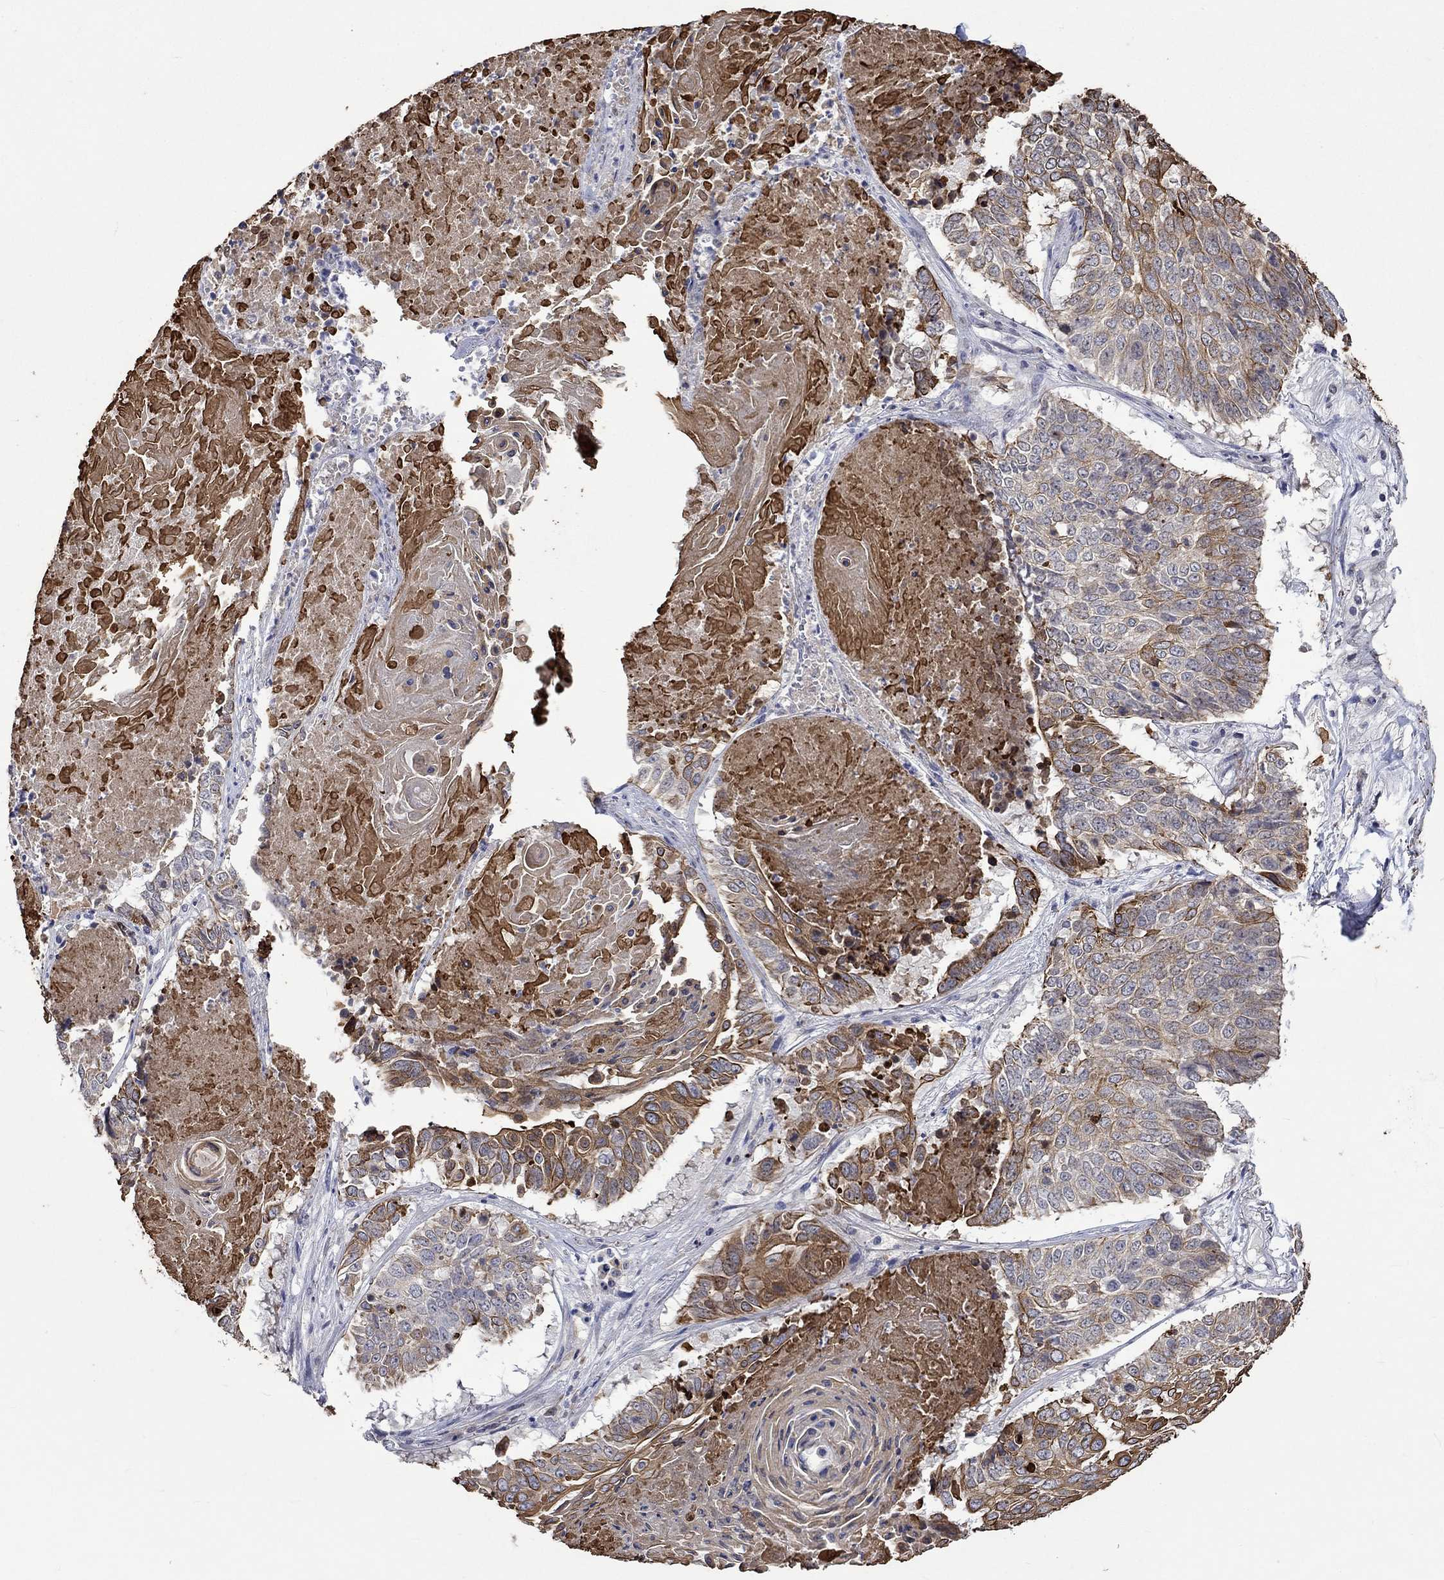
{"staining": {"intensity": "strong", "quantity": "25%-75%", "location": "cytoplasmic/membranous"}, "tissue": "lung cancer", "cell_type": "Tumor cells", "image_type": "cancer", "snomed": [{"axis": "morphology", "description": "Squamous cell carcinoma, NOS"}, {"axis": "topography", "description": "Lung"}], "caption": "Immunohistochemistry (DAB) staining of lung cancer displays strong cytoplasmic/membranous protein staining in approximately 25%-75% of tumor cells. (IHC, brightfield microscopy, high magnification).", "gene": "DDX3Y", "patient": {"sex": "male", "age": 64}}